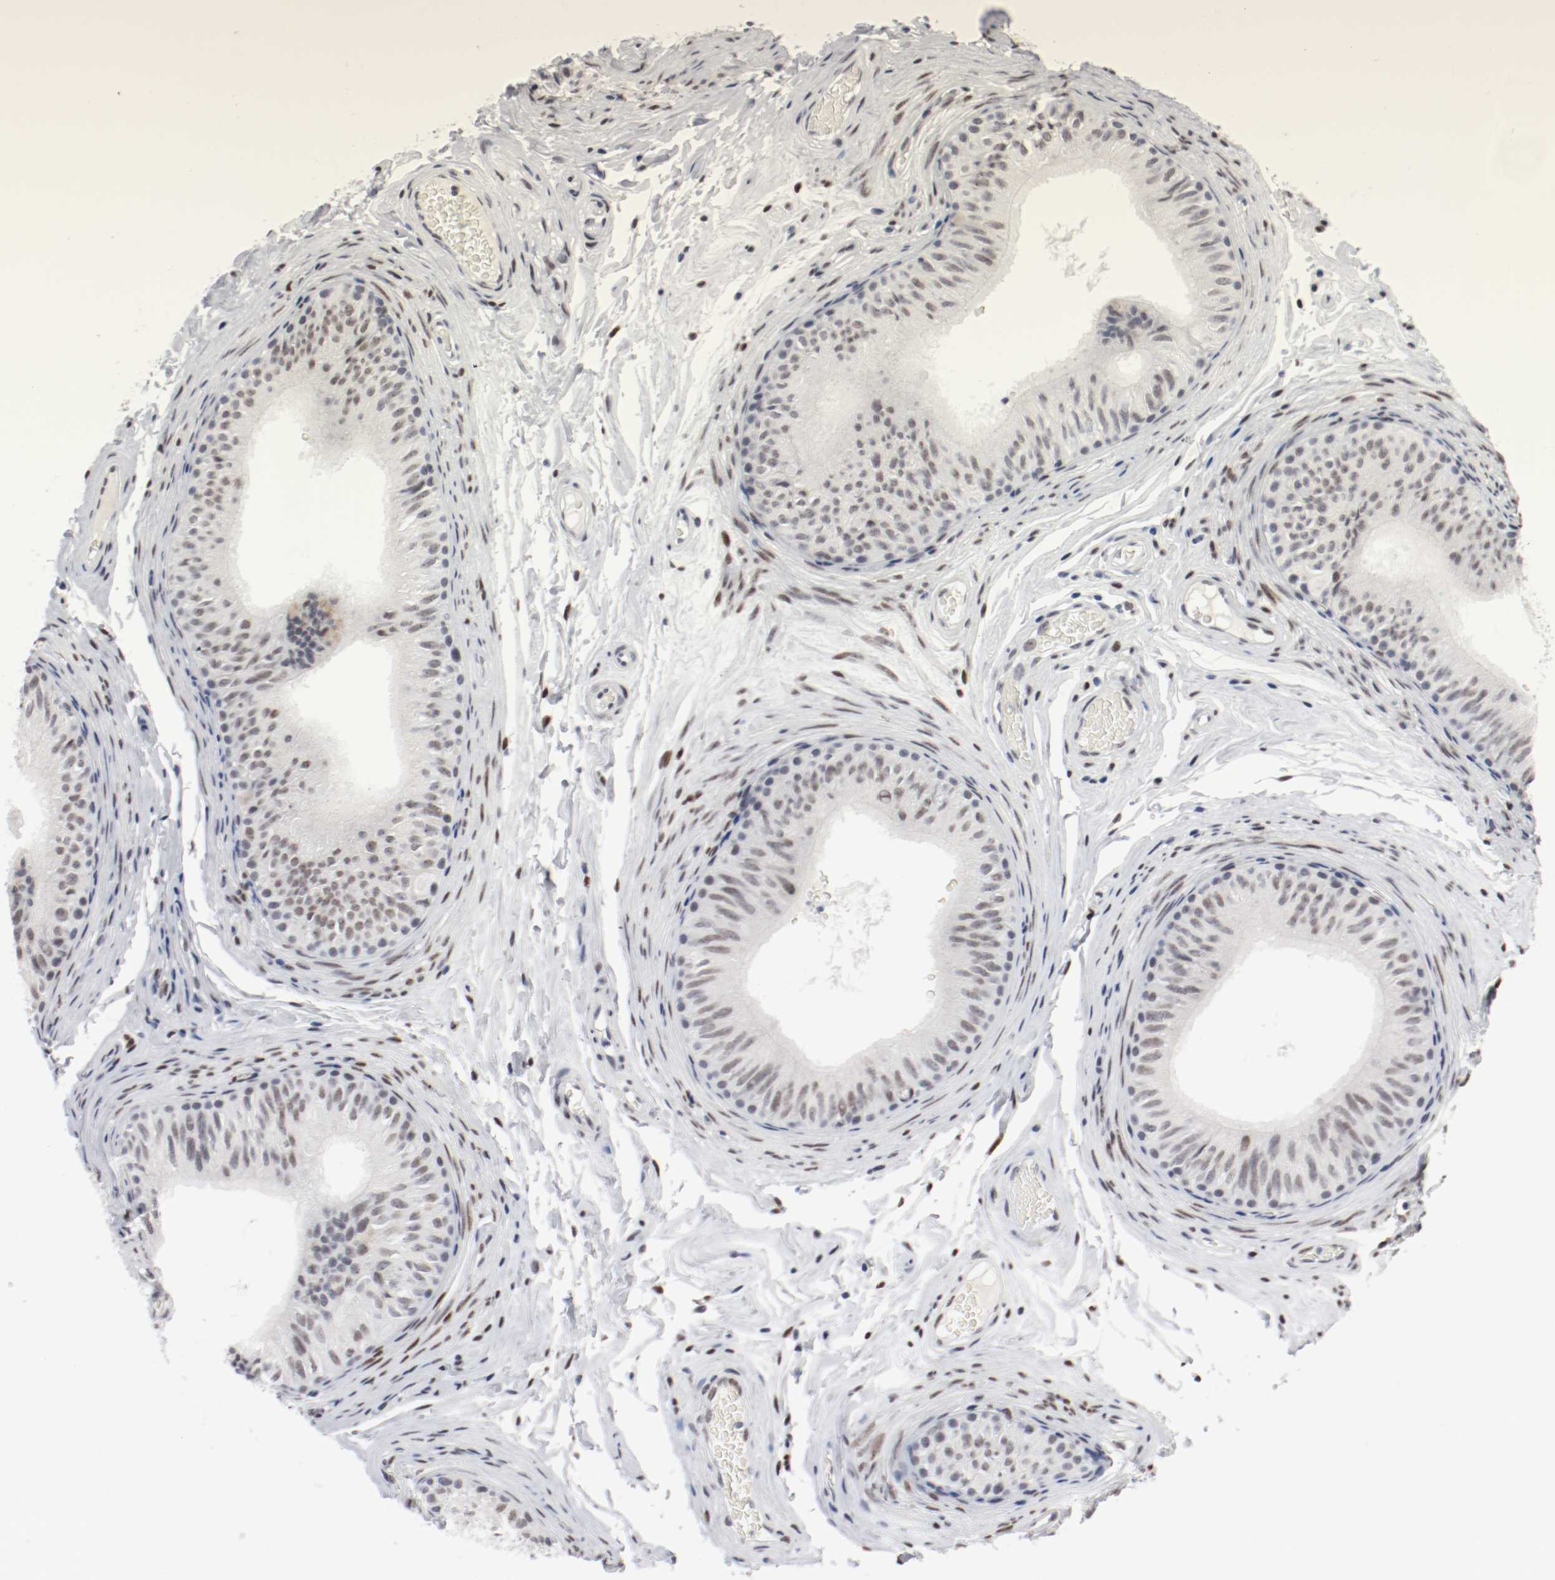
{"staining": {"intensity": "weak", "quantity": ">75%", "location": "cytoplasmic/membranous,nuclear"}, "tissue": "epididymis", "cell_type": "Glandular cells", "image_type": "normal", "snomed": [{"axis": "morphology", "description": "Normal tissue, NOS"}, {"axis": "topography", "description": "Testis"}, {"axis": "topography", "description": "Epididymis"}], "caption": "A brown stain shows weak cytoplasmic/membranous,nuclear staining of a protein in glandular cells of normal human epididymis.", "gene": "ARNT", "patient": {"sex": "male", "age": 36}}